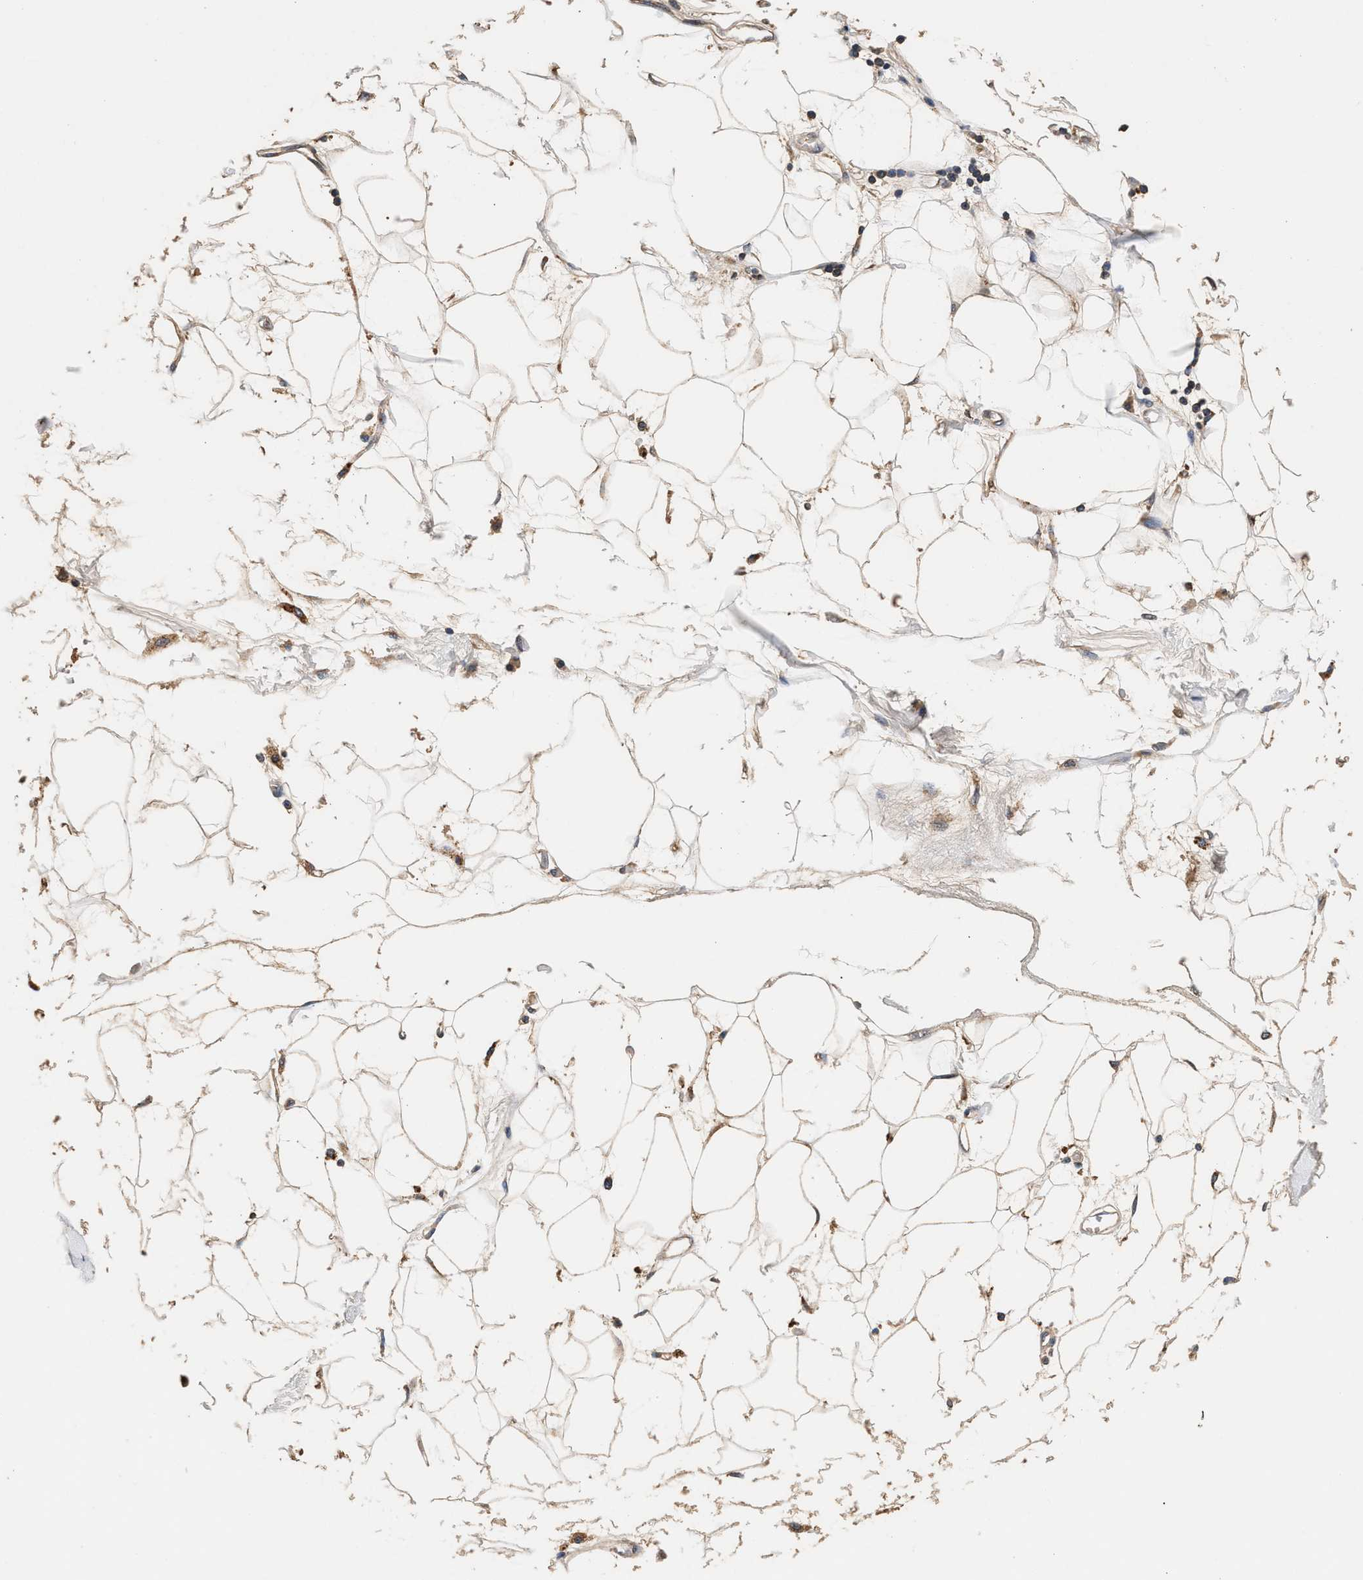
{"staining": {"intensity": "moderate", "quantity": ">75%", "location": "cytoplasmic/membranous"}, "tissue": "adipose tissue", "cell_type": "Adipocytes", "image_type": "normal", "snomed": [{"axis": "morphology", "description": "Normal tissue, NOS"}, {"axis": "morphology", "description": "Adenocarcinoma, NOS"}, {"axis": "topography", "description": "Duodenum"}, {"axis": "topography", "description": "Peripheral nerve tissue"}], "caption": "The image exhibits a brown stain indicating the presence of a protein in the cytoplasmic/membranous of adipocytes in adipose tissue.", "gene": "PTGR3", "patient": {"sex": "female", "age": 60}}